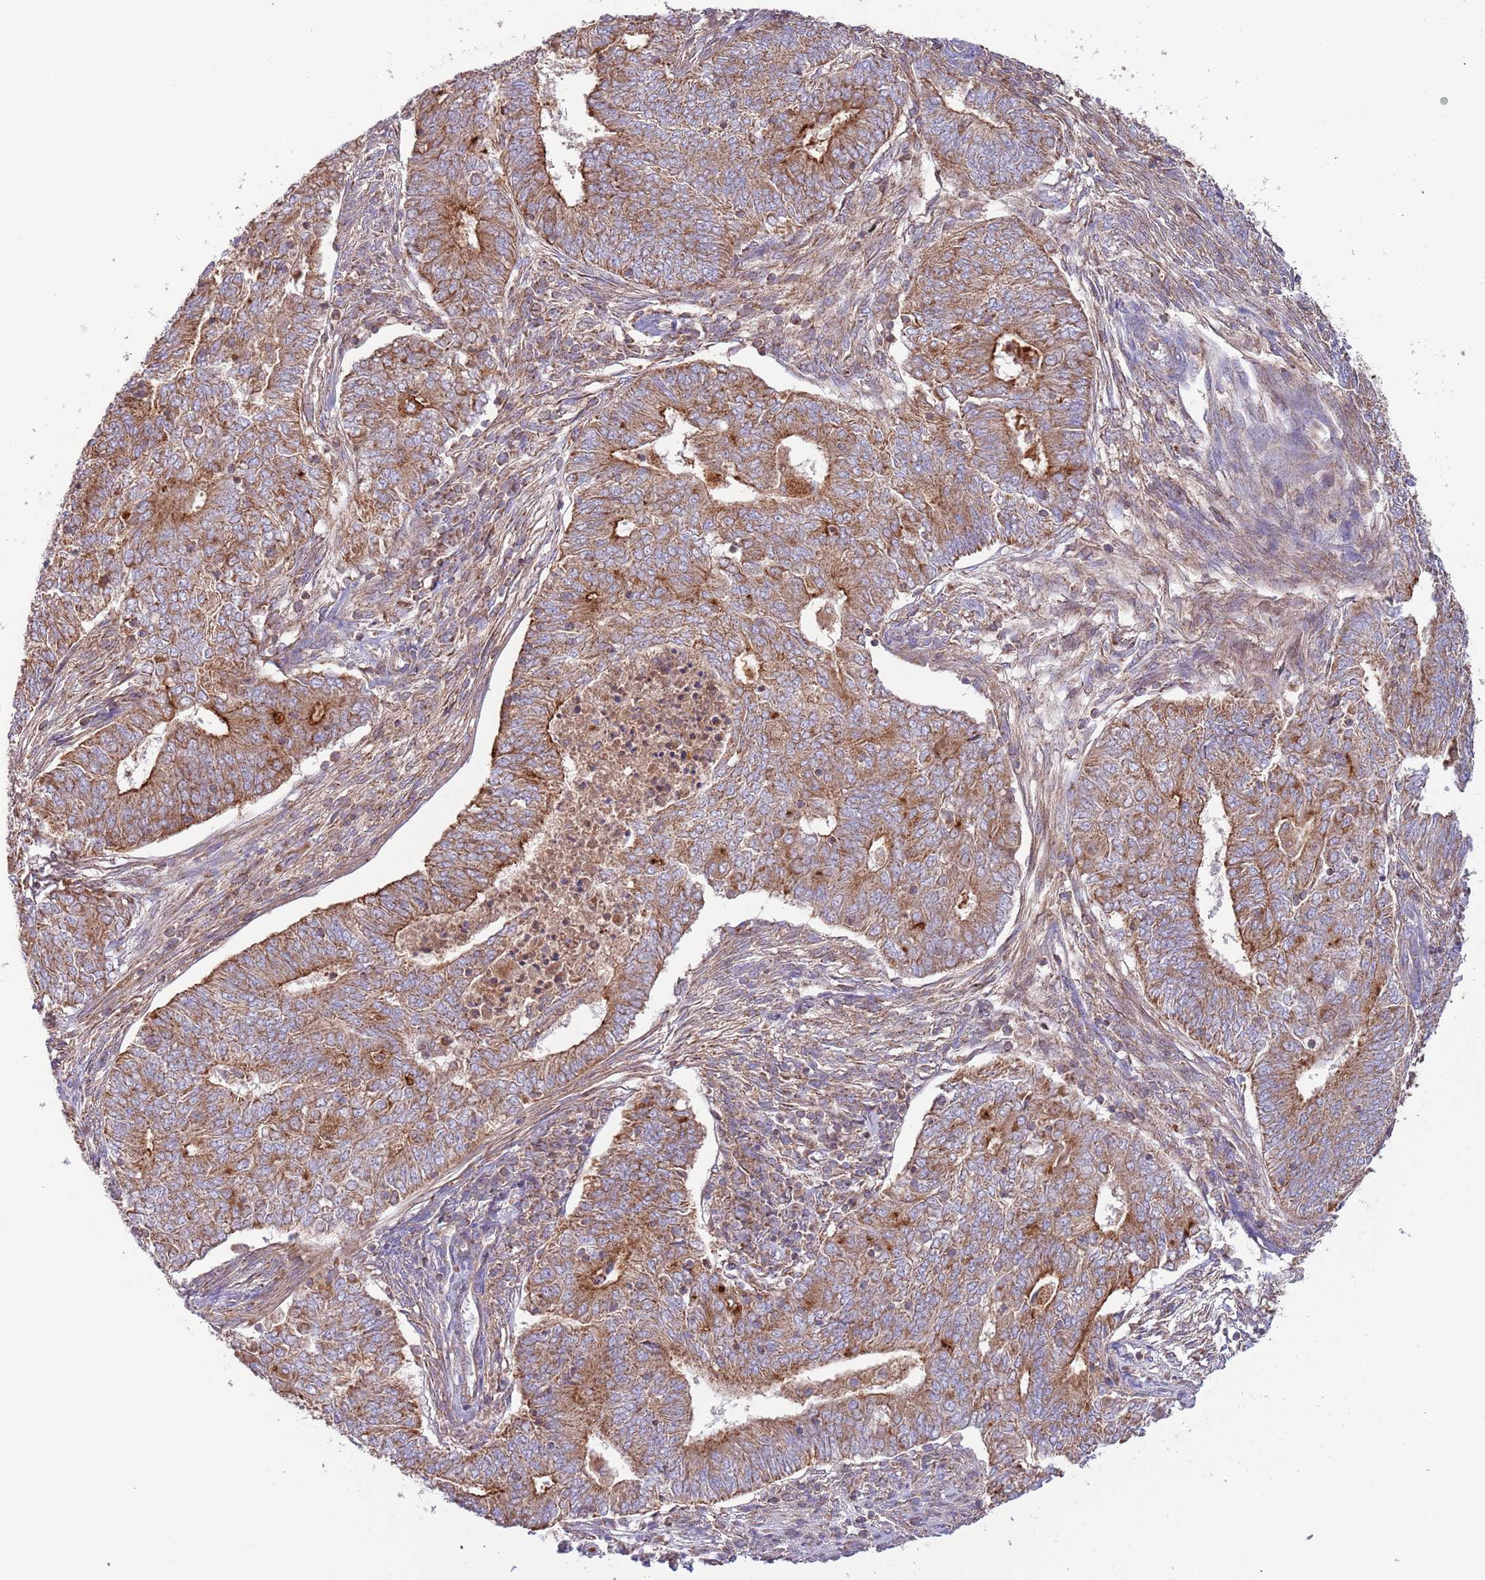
{"staining": {"intensity": "strong", "quantity": ">75%", "location": "cytoplasmic/membranous"}, "tissue": "endometrial cancer", "cell_type": "Tumor cells", "image_type": "cancer", "snomed": [{"axis": "morphology", "description": "Adenocarcinoma, NOS"}, {"axis": "topography", "description": "Endometrium"}], "caption": "Immunohistochemistry (IHC) image of neoplastic tissue: human endometrial cancer (adenocarcinoma) stained using immunohistochemistry displays high levels of strong protein expression localized specifically in the cytoplasmic/membranous of tumor cells, appearing as a cytoplasmic/membranous brown color.", "gene": "DNAJA3", "patient": {"sex": "female", "age": 62}}